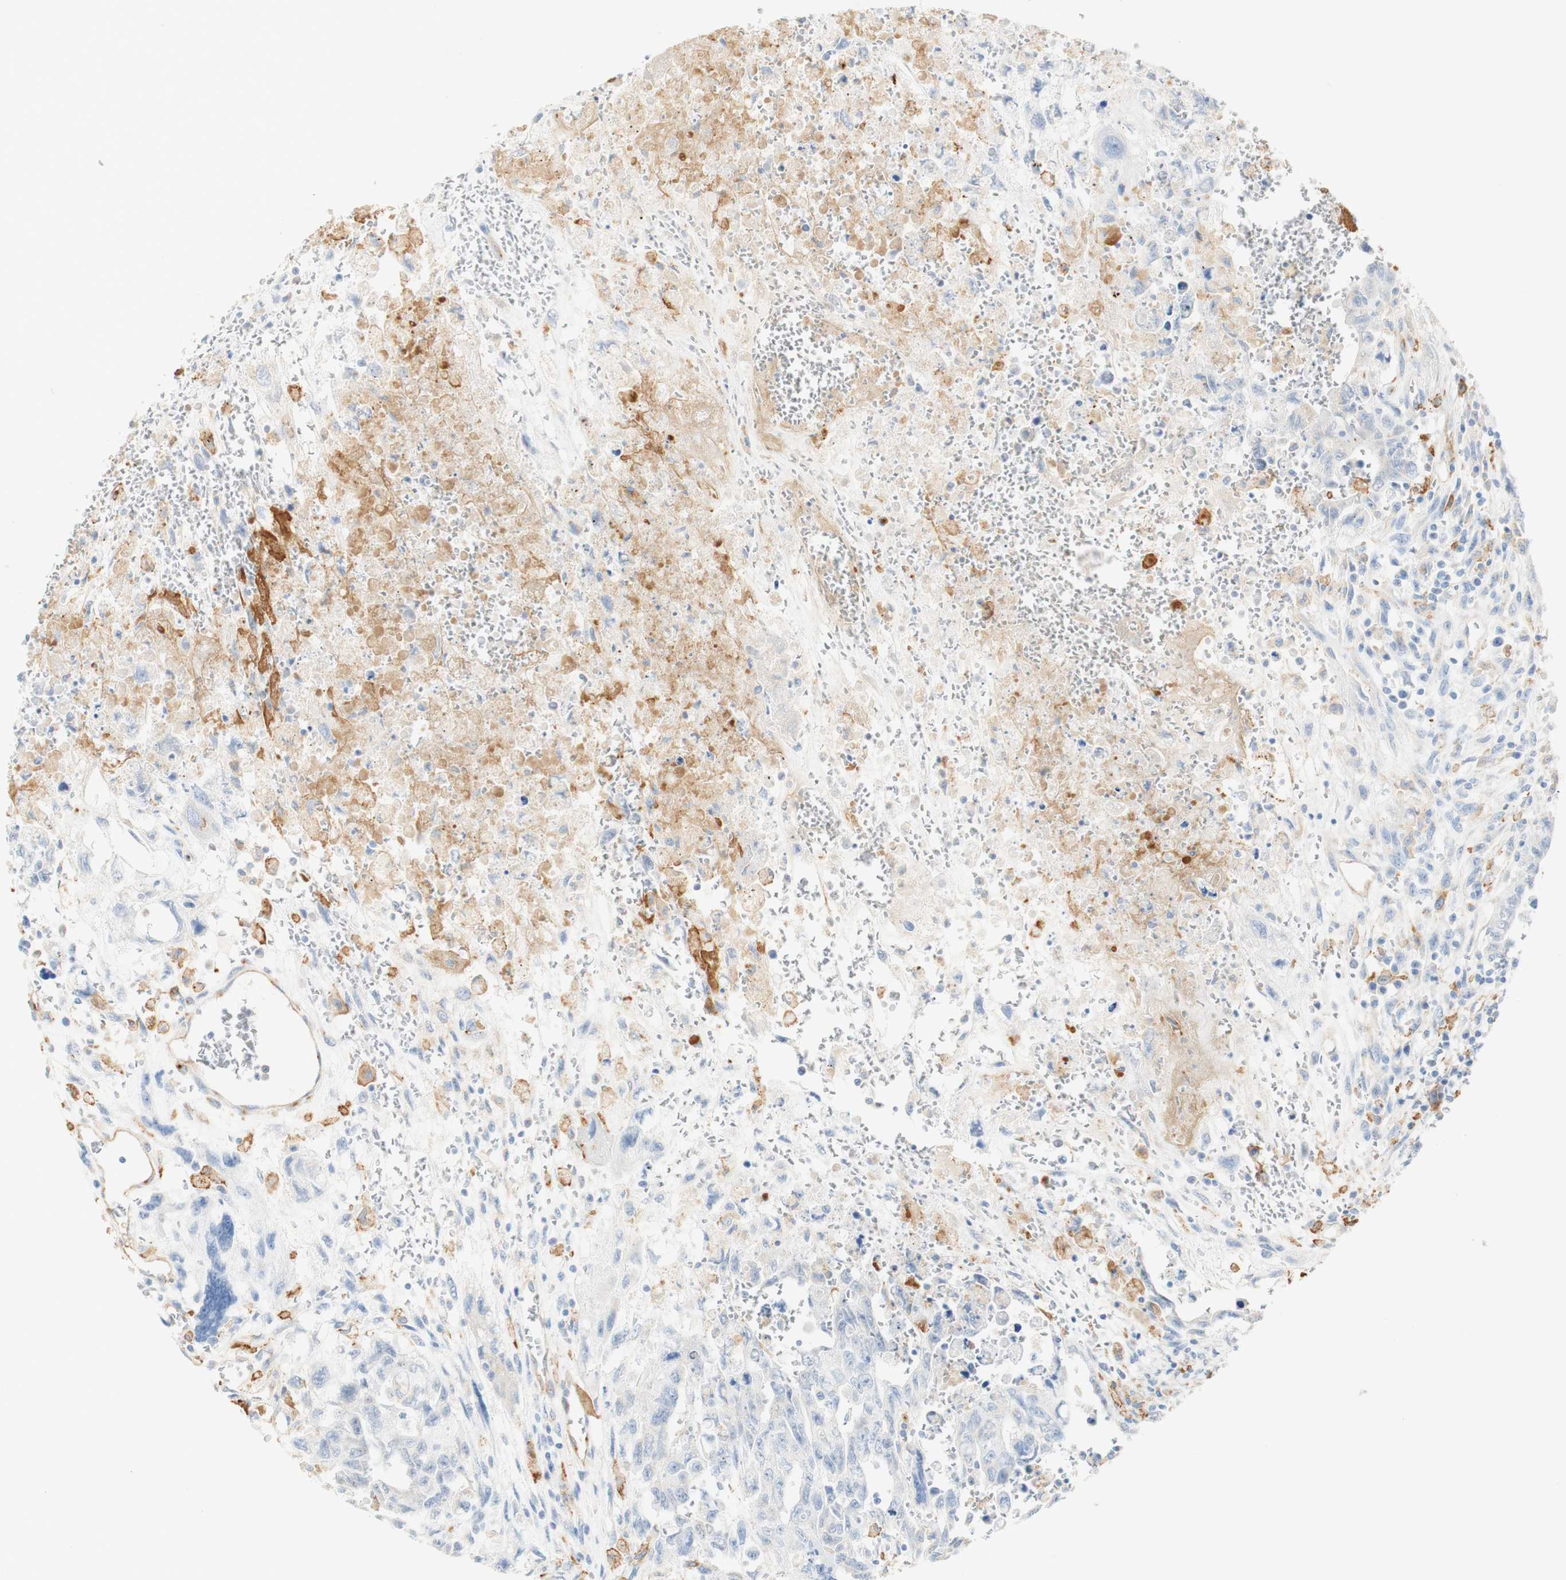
{"staining": {"intensity": "negative", "quantity": "none", "location": "none"}, "tissue": "testis cancer", "cell_type": "Tumor cells", "image_type": "cancer", "snomed": [{"axis": "morphology", "description": "Carcinoma, Embryonal, NOS"}, {"axis": "topography", "description": "Testis"}], "caption": "The image exhibits no staining of tumor cells in testis cancer (embryonal carcinoma).", "gene": "FCGRT", "patient": {"sex": "male", "age": 28}}